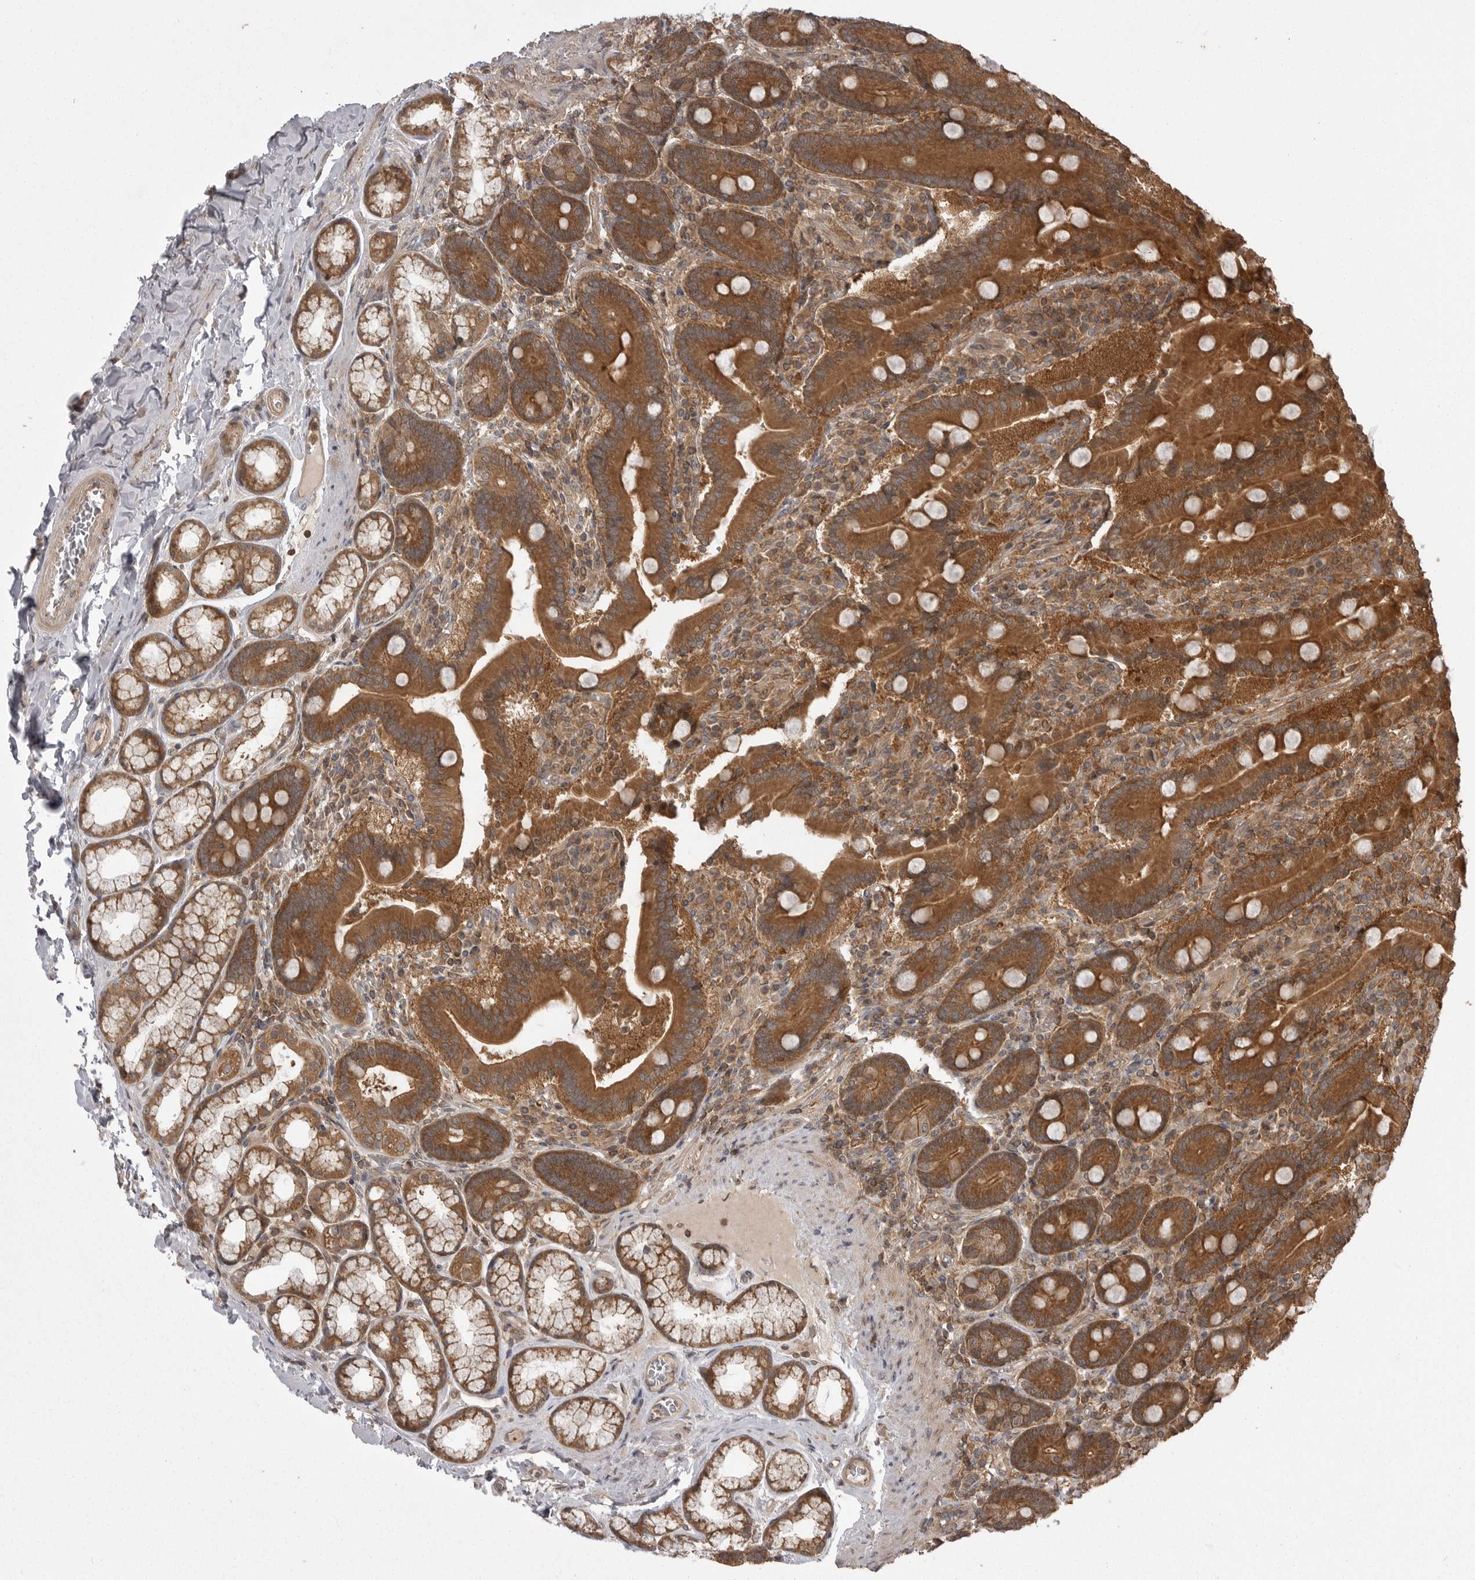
{"staining": {"intensity": "strong", "quantity": ">75%", "location": "cytoplasmic/membranous"}, "tissue": "duodenum", "cell_type": "Glandular cells", "image_type": "normal", "snomed": [{"axis": "morphology", "description": "Normal tissue, NOS"}, {"axis": "topography", "description": "Duodenum"}], "caption": "Normal duodenum displays strong cytoplasmic/membranous expression in about >75% of glandular cells, visualized by immunohistochemistry.", "gene": "STK24", "patient": {"sex": "female", "age": 62}}